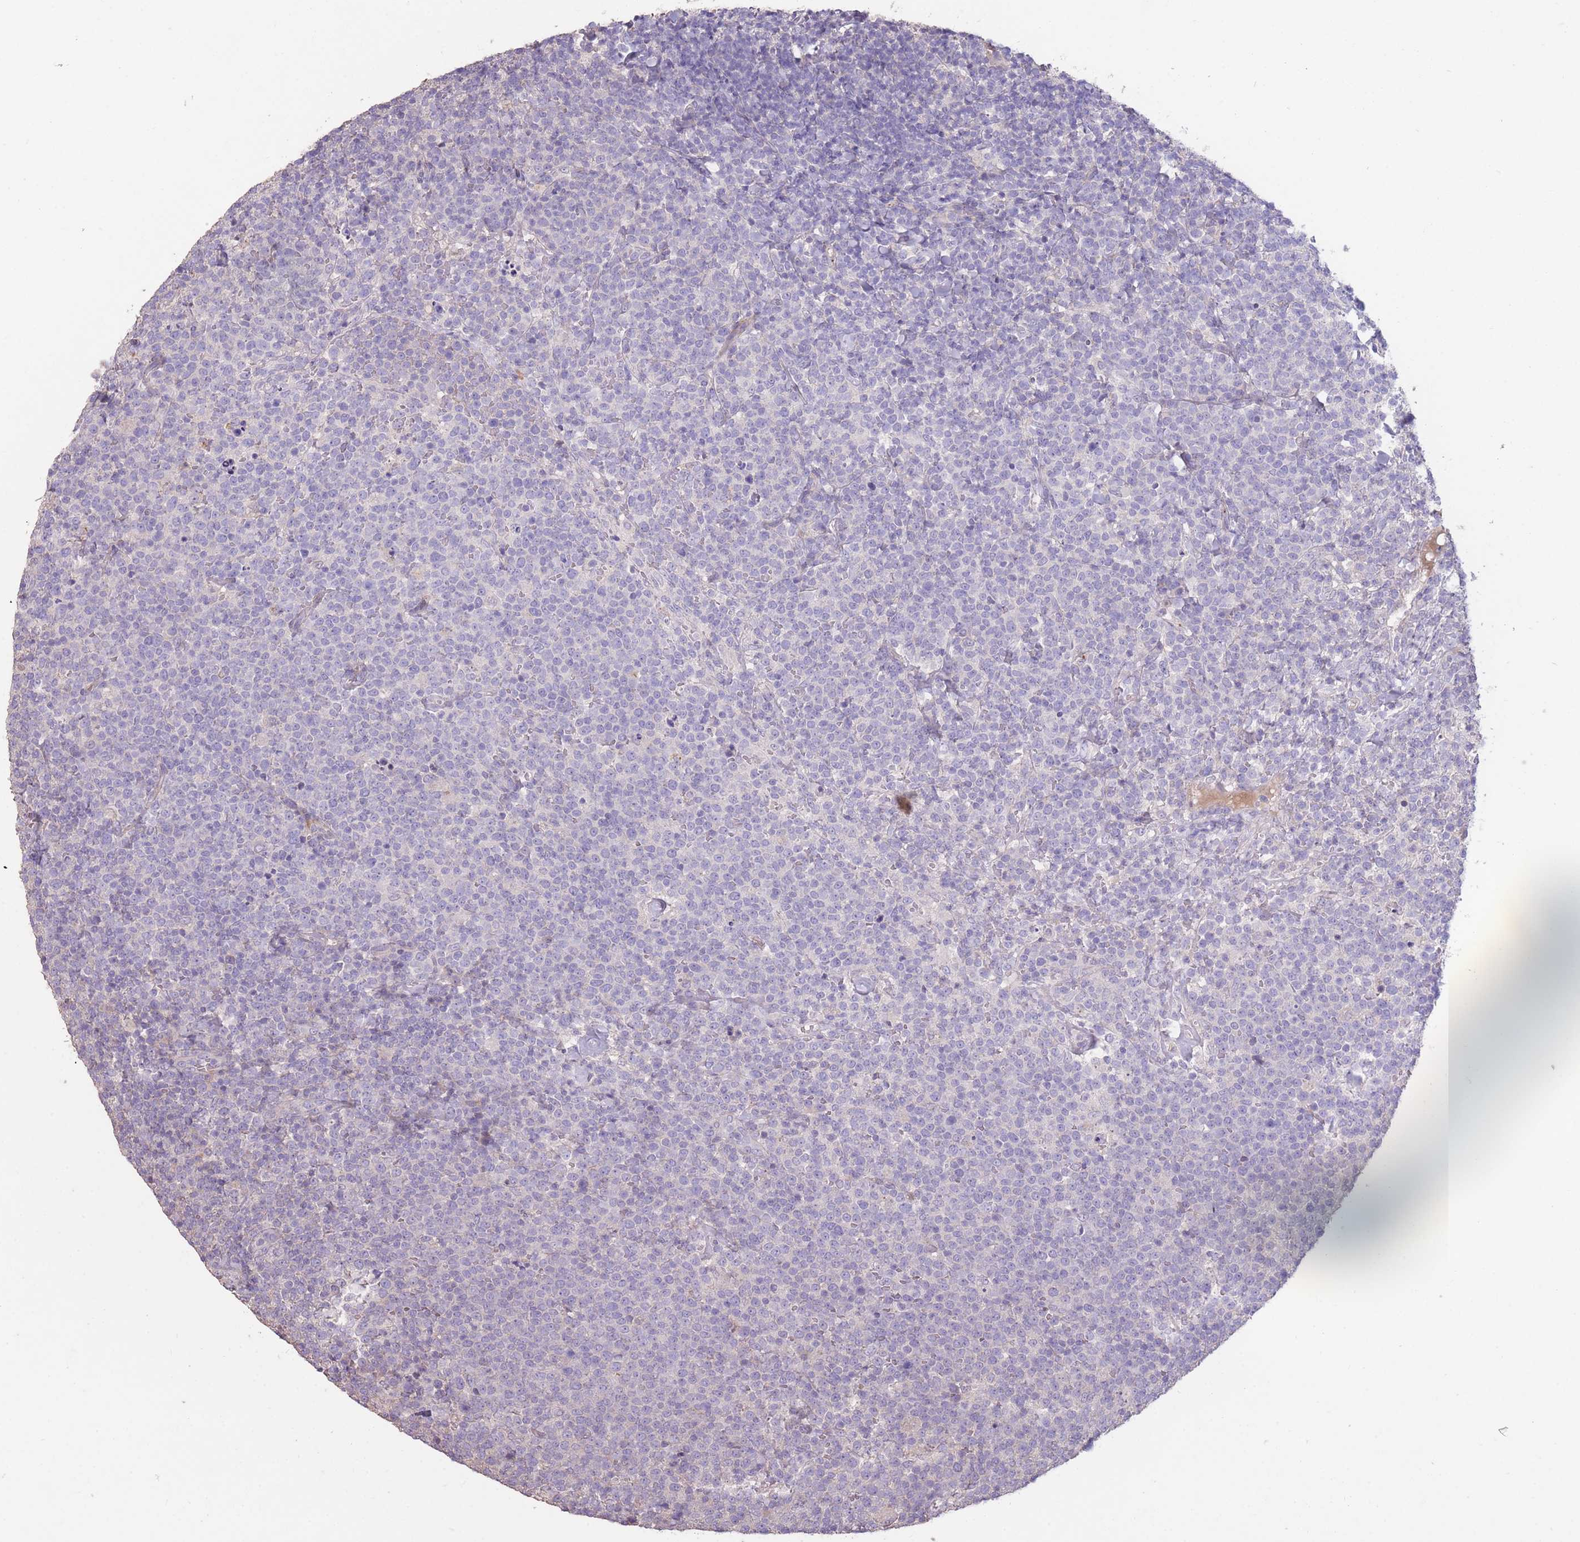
{"staining": {"intensity": "negative", "quantity": "none", "location": "none"}, "tissue": "lymphoma", "cell_type": "Tumor cells", "image_type": "cancer", "snomed": [{"axis": "morphology", "description": "Malignant lymphoma, non-Hodgkin's type, High grade"}, {"axis": "topography", "description": "Lymph node"}], "caption": "A micrograph of lymphoma stained for a protein shows no brown staining in tumor cells.", "gene": "RSPH10B", "patient": {"sex": "male", "age": 61}}